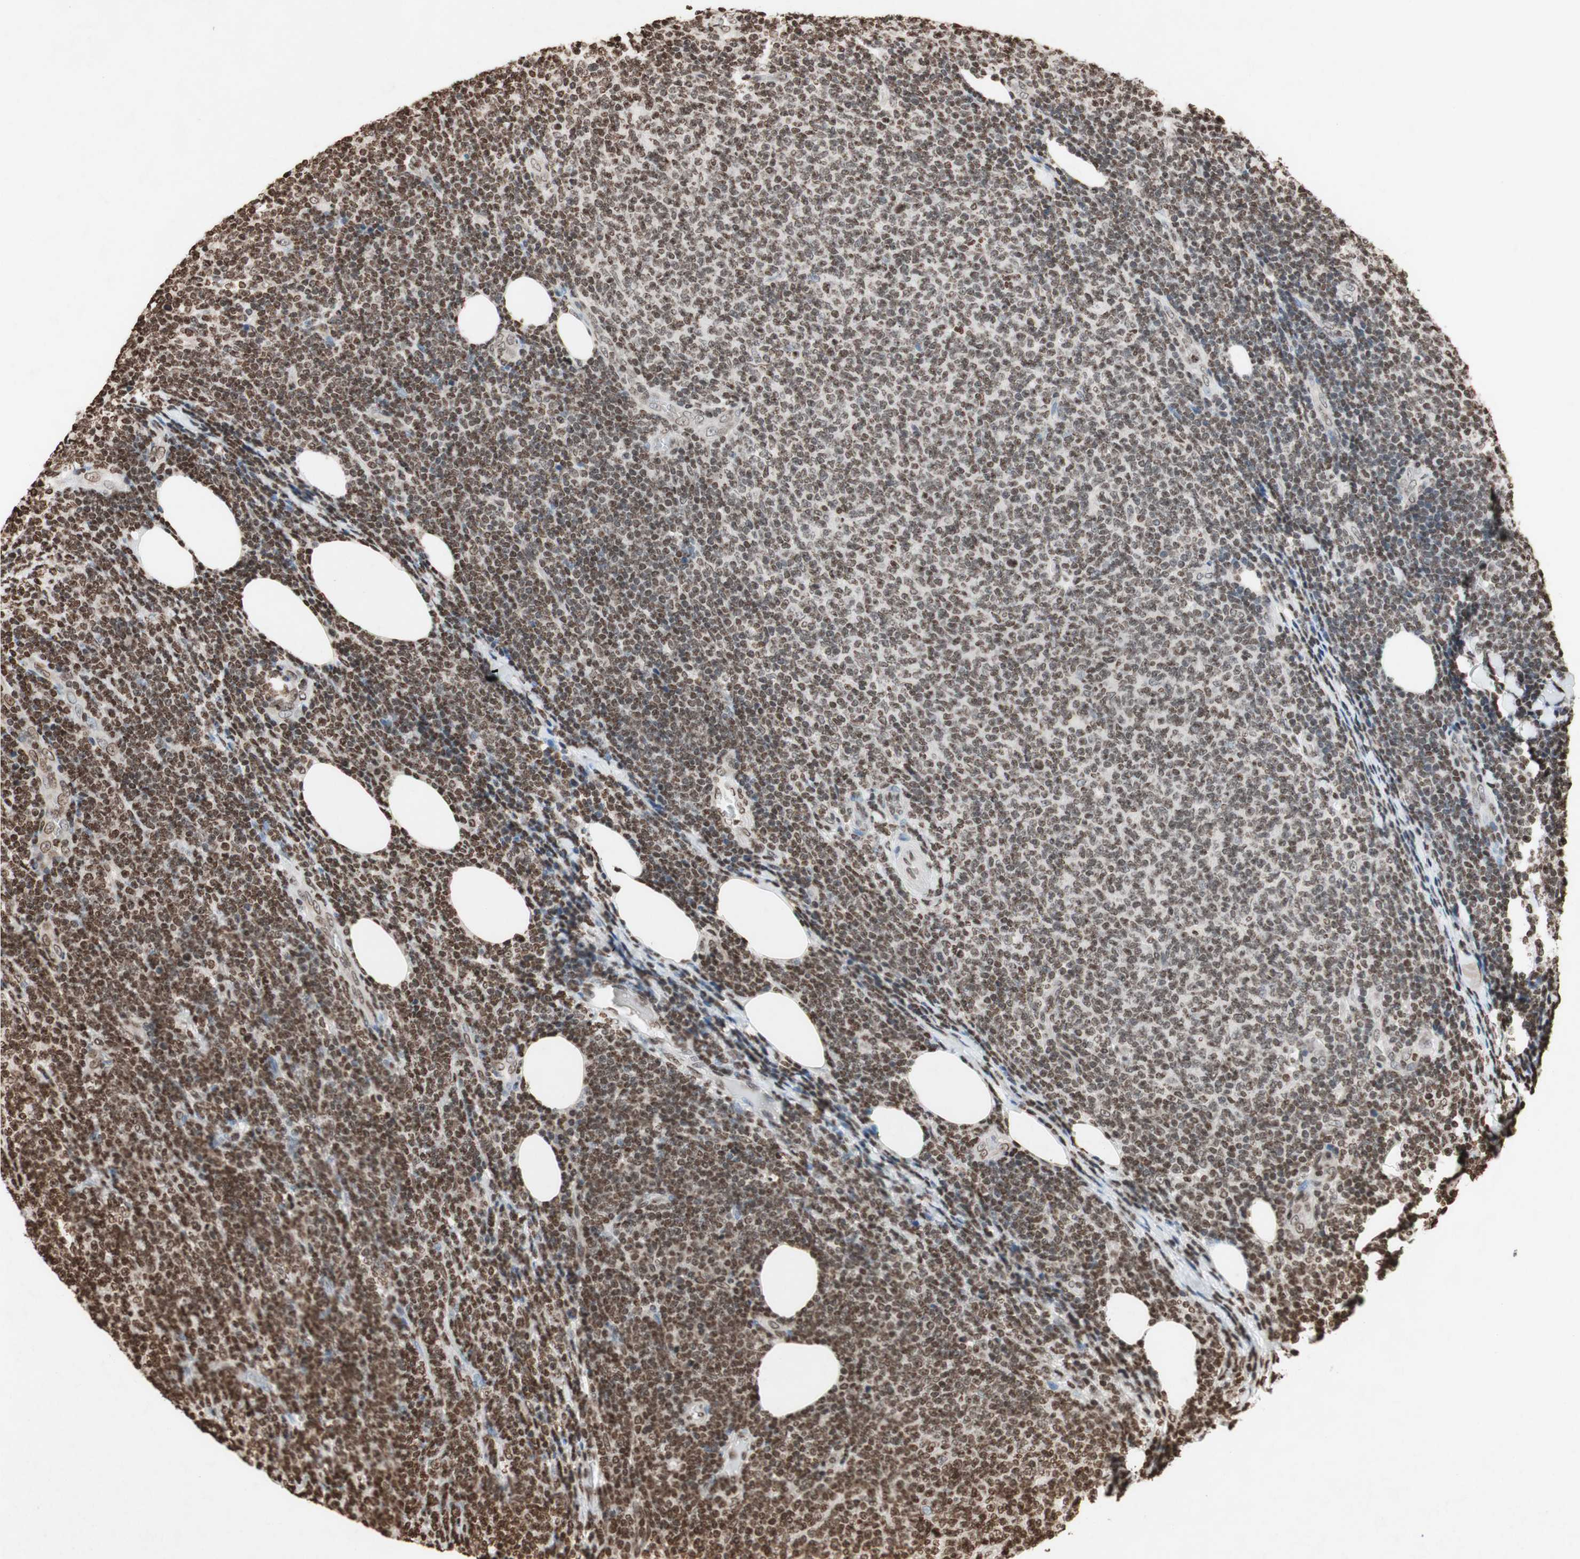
{"staining": {"intensity": "moderate", "quantity": ">75%", "location": "nuclear"}, "tissue": "lymphoma", "cell_type": "Tumor cells", "image_type": "cancer", "snomed": [{"axis": "morphology", "description": "Malignant lymphoma, non-Hodgkin's type, Low grade"}, {"axis": "topography", "description": "Lymph node"}], "caption": "This image exhibits immunohistochemistry staining of lymphoma, with medium moderate nuclear staining in about >75% of tumor cells.", "gene": "NCOA3", "patient": {"sex": "male", "age": 66}}